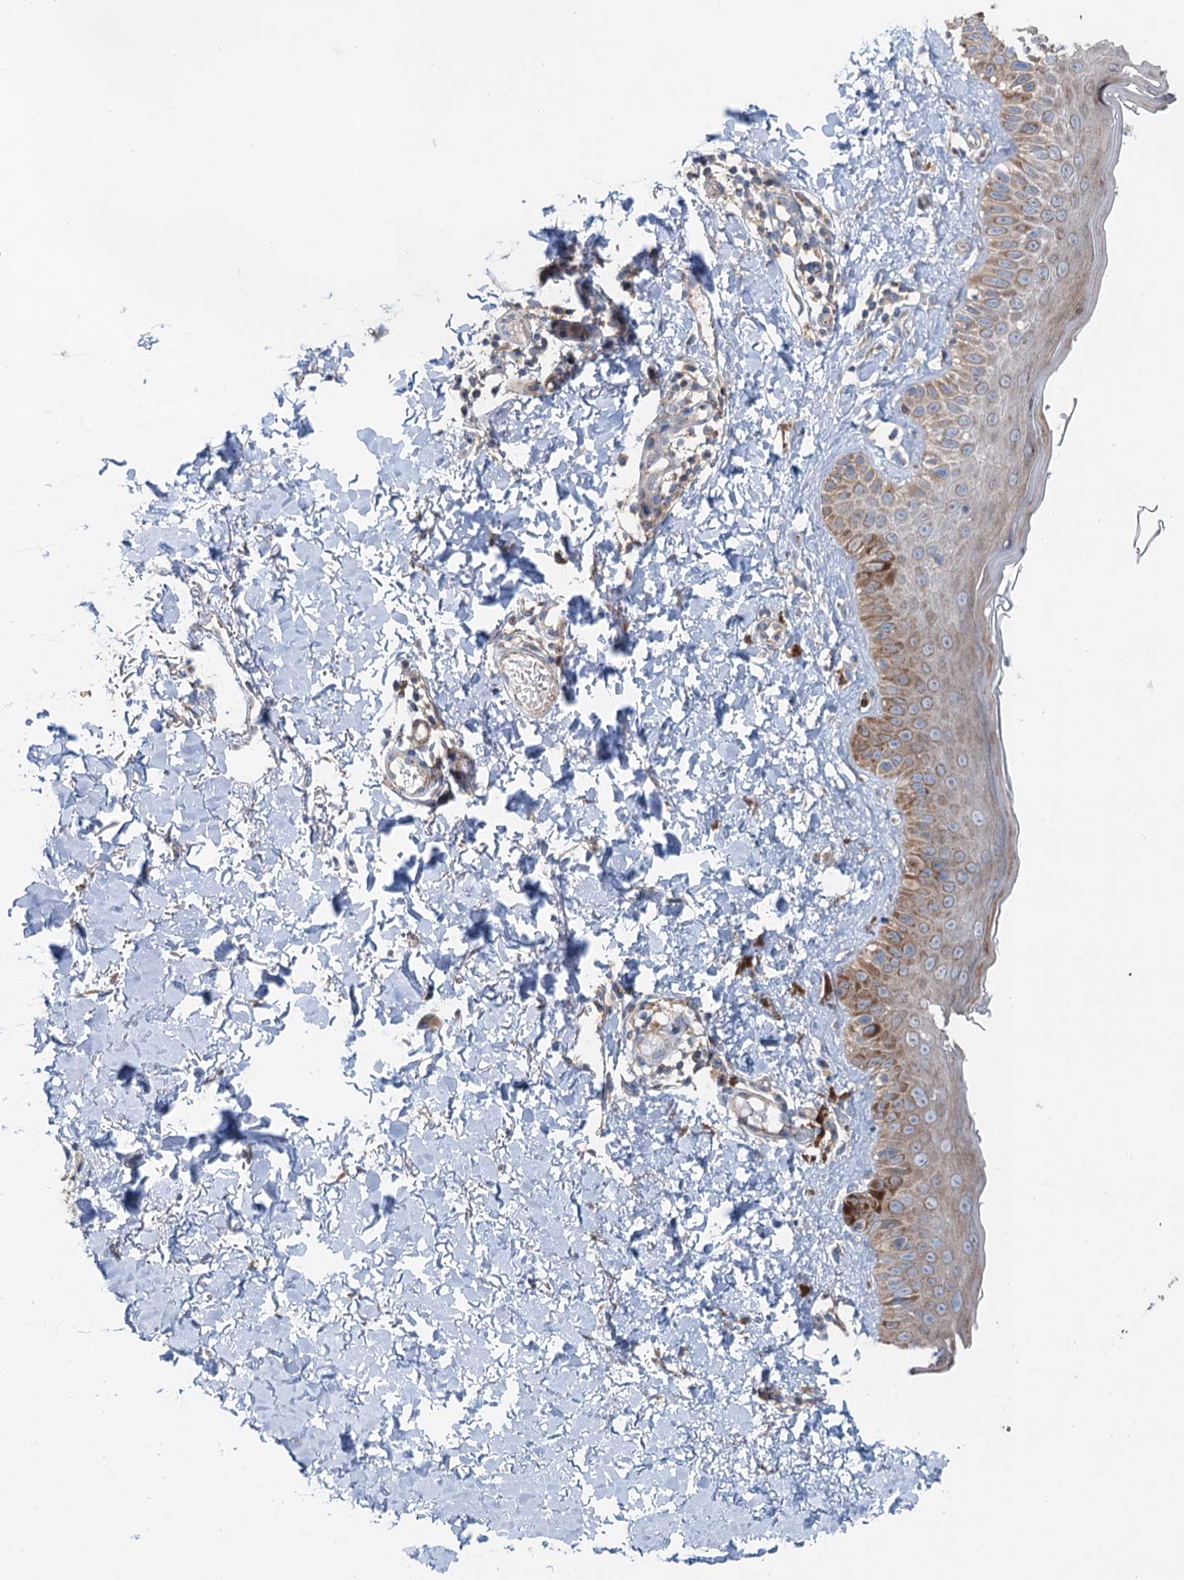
{"staining": {"intensity": "moderate", "quantity": "25%-75%", "location": "cytoplasmic/membranous"}, "tissue": "skin", "cell_type": "Fibroblasts", "image_type": "normal", "snomed": [{"axis": "morphology", "description": "Normal tissue, NOS"}, {"axis": "topography", "description": "Skin"}], "caption": "Skin stained for a protein displays moderate cytoplasmic/membranous positivity in fibroblasts. (IHC, brightfield microscopy, high magnification).", "gene": "ANKRD26", "patient": {"sex": "male", "age": 52}}